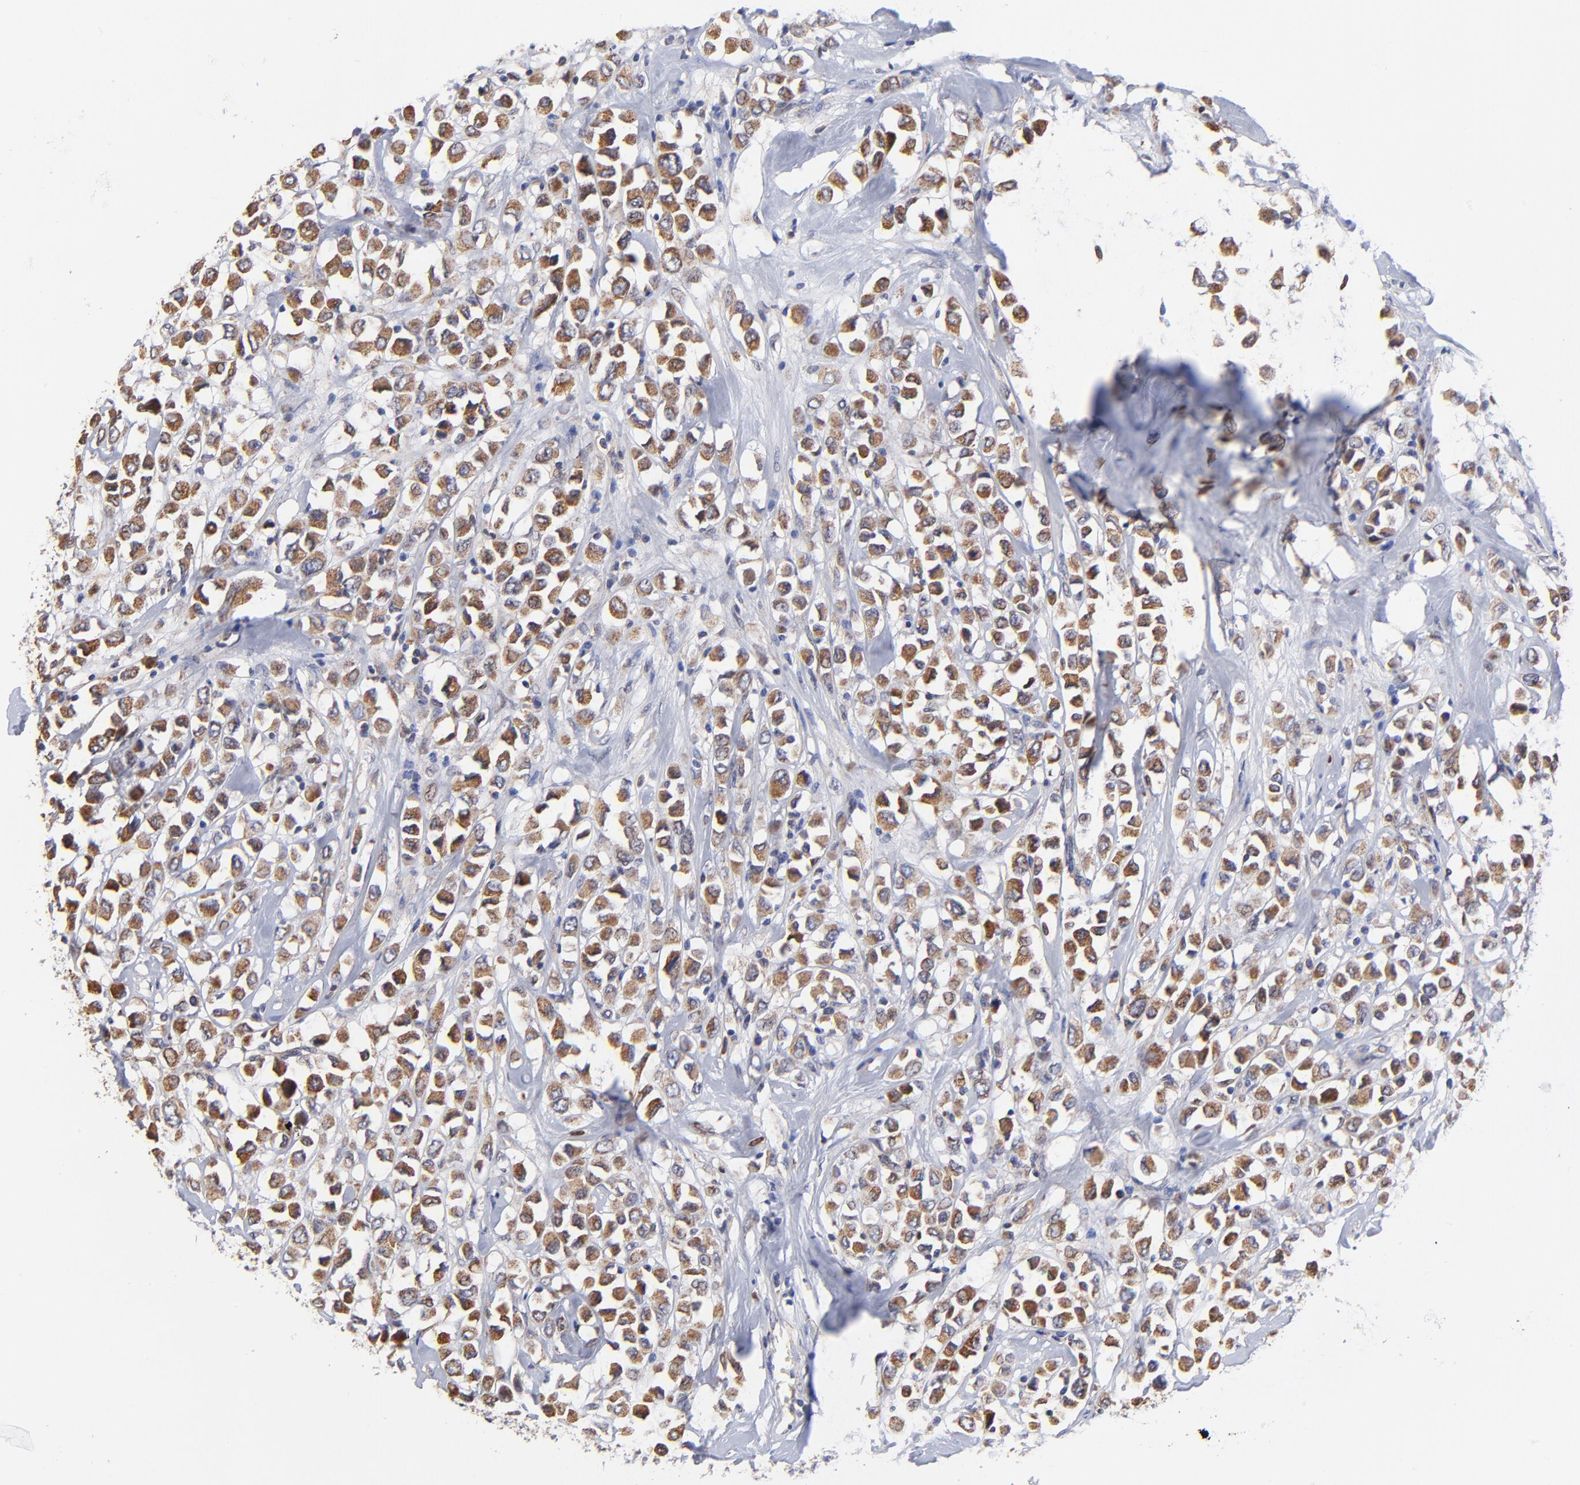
{"staining": {"intensity": "moderate", "quantity": ">75%", "location": "cytoplasmic/membranous"}, "tissue": "breast cancer", "cell_type": "Tumor cells", "image_type": "cancer", "snomed": [{"axis": "morphology", "description": "Duct carcinoma"}, {"axis": "topography", "description": "Breast"}], "caption": "Immunohistochemical staining of human breast cancer (intraductal carcinoma) shows moderate cytoplasmic/membranous protein positivity in approximately >75% of tumor cells. (IHC, brightfield microscopy, high magnification).", "gene": "FBXL12", "patient": {"sex": "female", "age": 61}}